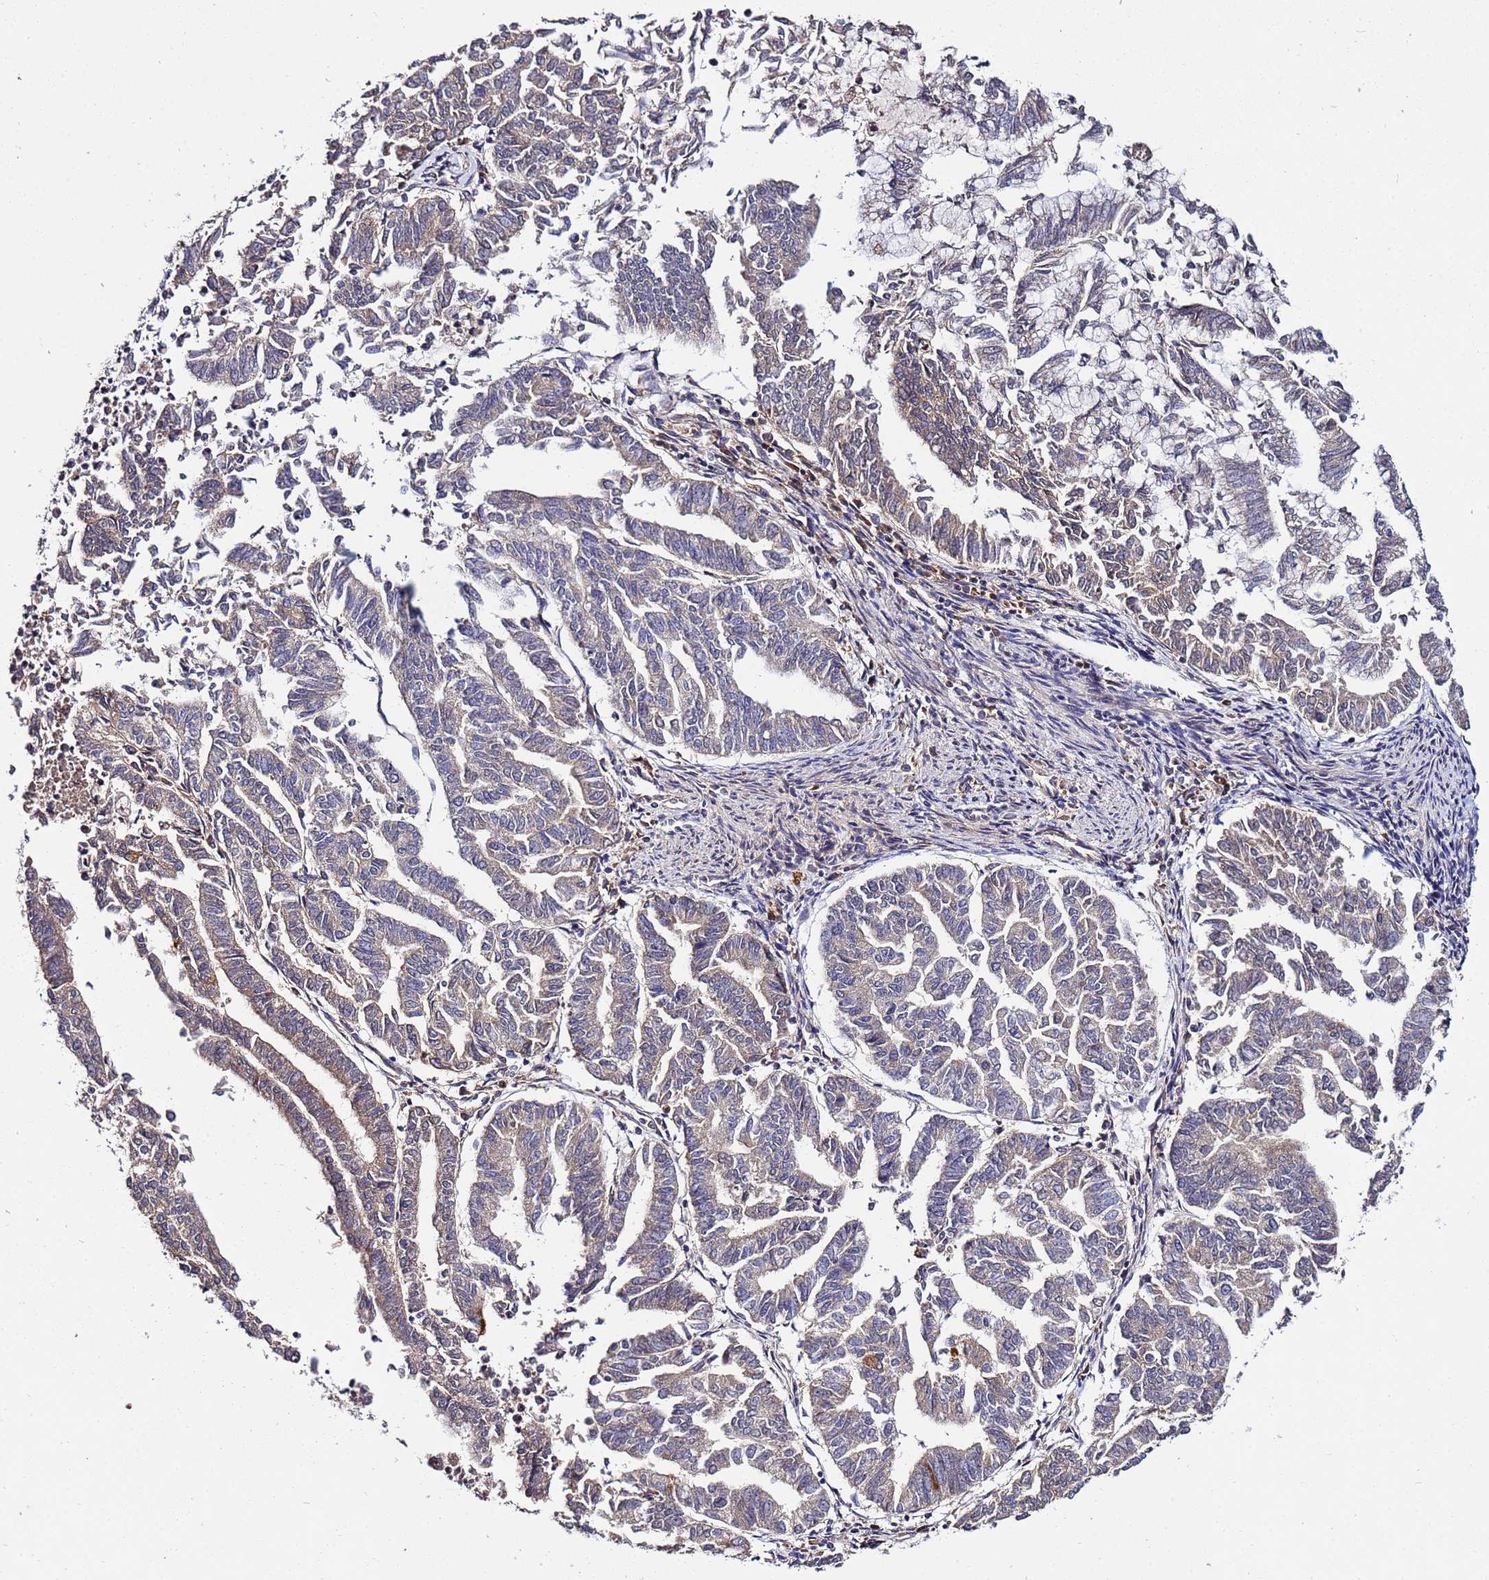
{"staining": {"intensity": "weak", "quantity": "25%-75%", "location": "cytoplasmic/membranous"}, "tissue": "endometrial cancer", "cell_type": "Tumor cells", "image_type": "cancer", "snomed": [{"axis": "morphology", "description": "Adenocarcinoma, NOS"}, {"axis": "topography", "description": "Endometrium"}], "caption": "Immunohistochemistry histopathology image of neoplastic tissue: human endometrial cancer (adenocarcinoma) stained using immunohistochemistry (IHC) exhibits low levels of weak protein expression localized specifically in the cytoplasmic/membranous of tumor cells, appearing as a cytoplasmic/membranous brown color.", "gene": "GSPT2", "patient": {"sex": "female", "age": 79}}